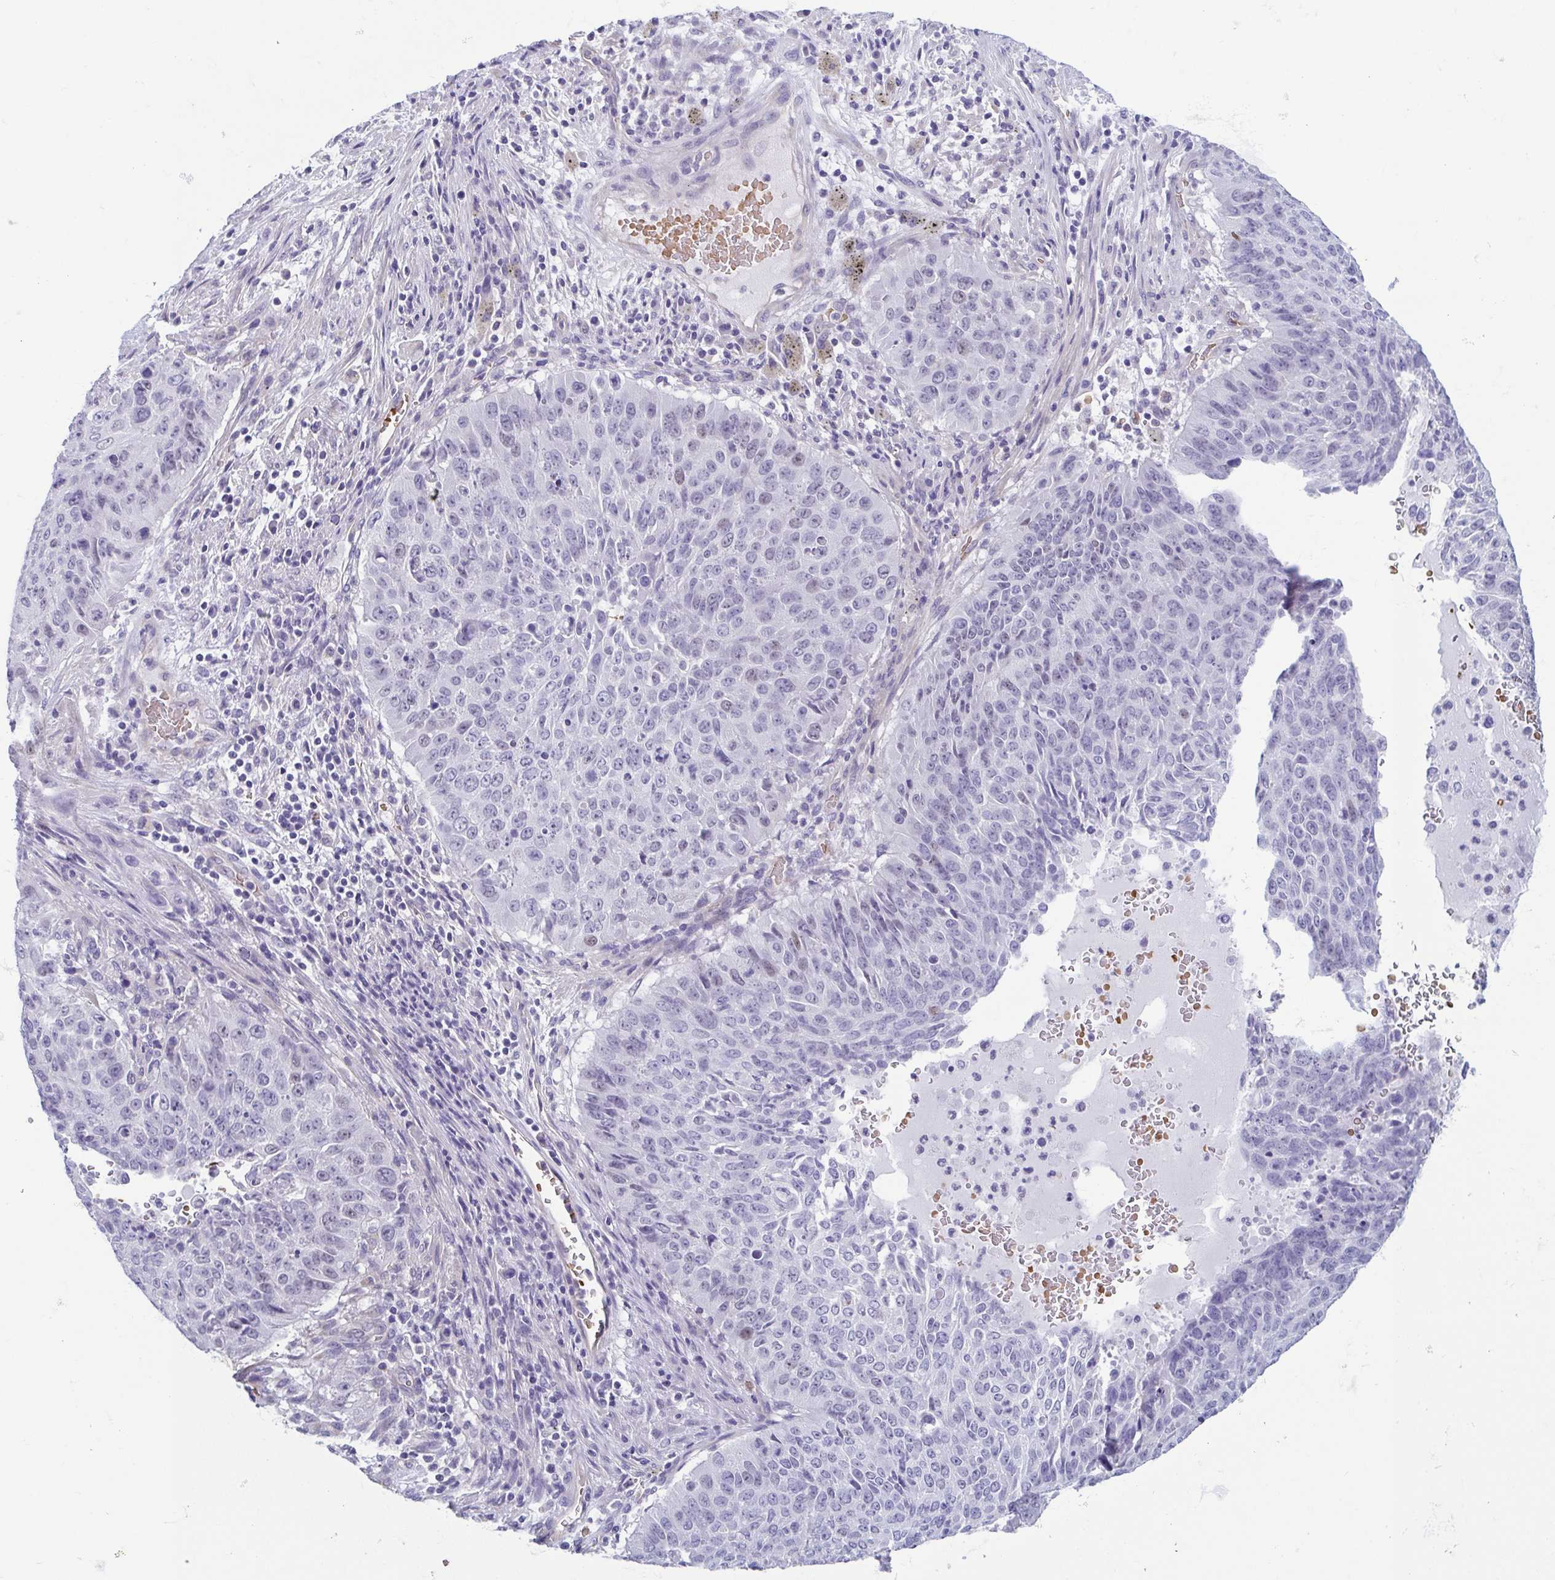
{"staining": {"intensity": "negative", "quantity": "none", "location": "none"}, "tissue": "lung cancer", "cell_type": "Tumor cells", "image_type": "cancer", "snomed": [{"axis": "morphology", "description": "Normal tissue, NOS"}, {"axis": "morphology", "description": "Squamous cell carcinoma, NOS"}, {"axis": "topography", "description": "Bronchus"}, {"axis": "topography", "description": "Lung"}], "caption": "Micrograph shows no significant protein positivity in tumor cells of lung cancer.", "gene": "MORC4", "patient": {"sex": "male", "age": 64}}